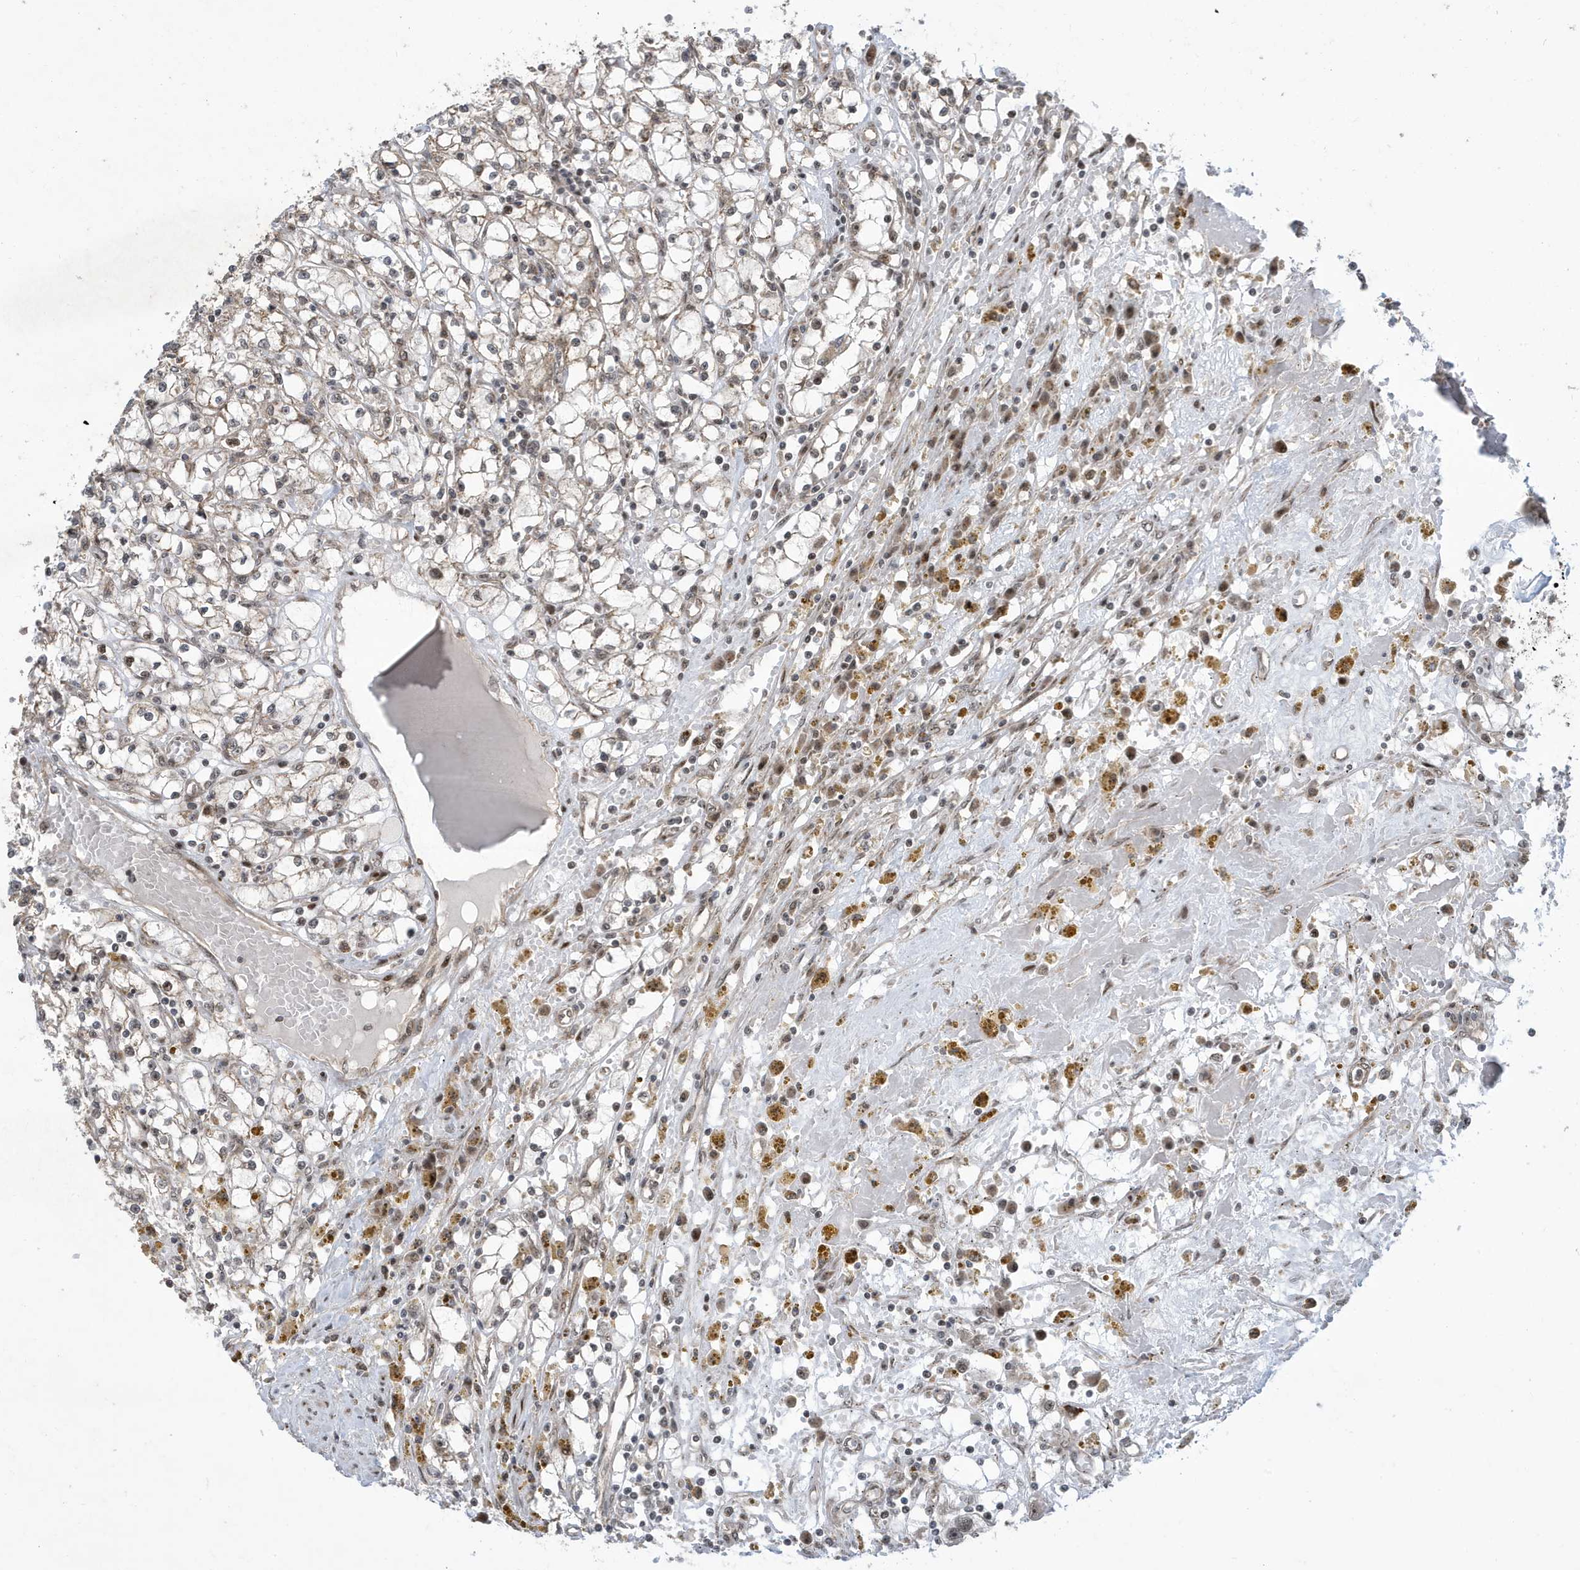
{"staining": {"intensity": "negative", "quantity": "none", "location": "none"}, "tissue": "renal cancer", "cell_type": "Tumor cells", "image_type": "cancer", "snomed": [{"axis": "morphology", "description": "Adenocarcinoma, NOS"}, {"axis": "topography", "description": "Kidney"}], "caption": "Renal adenocarcinoma stained for a protein using immunohistochemistry (IHC) exhibits no positivity tumor cells.", "gene": "FAM9B", "patient": {"sex": "male", "age": 56}}